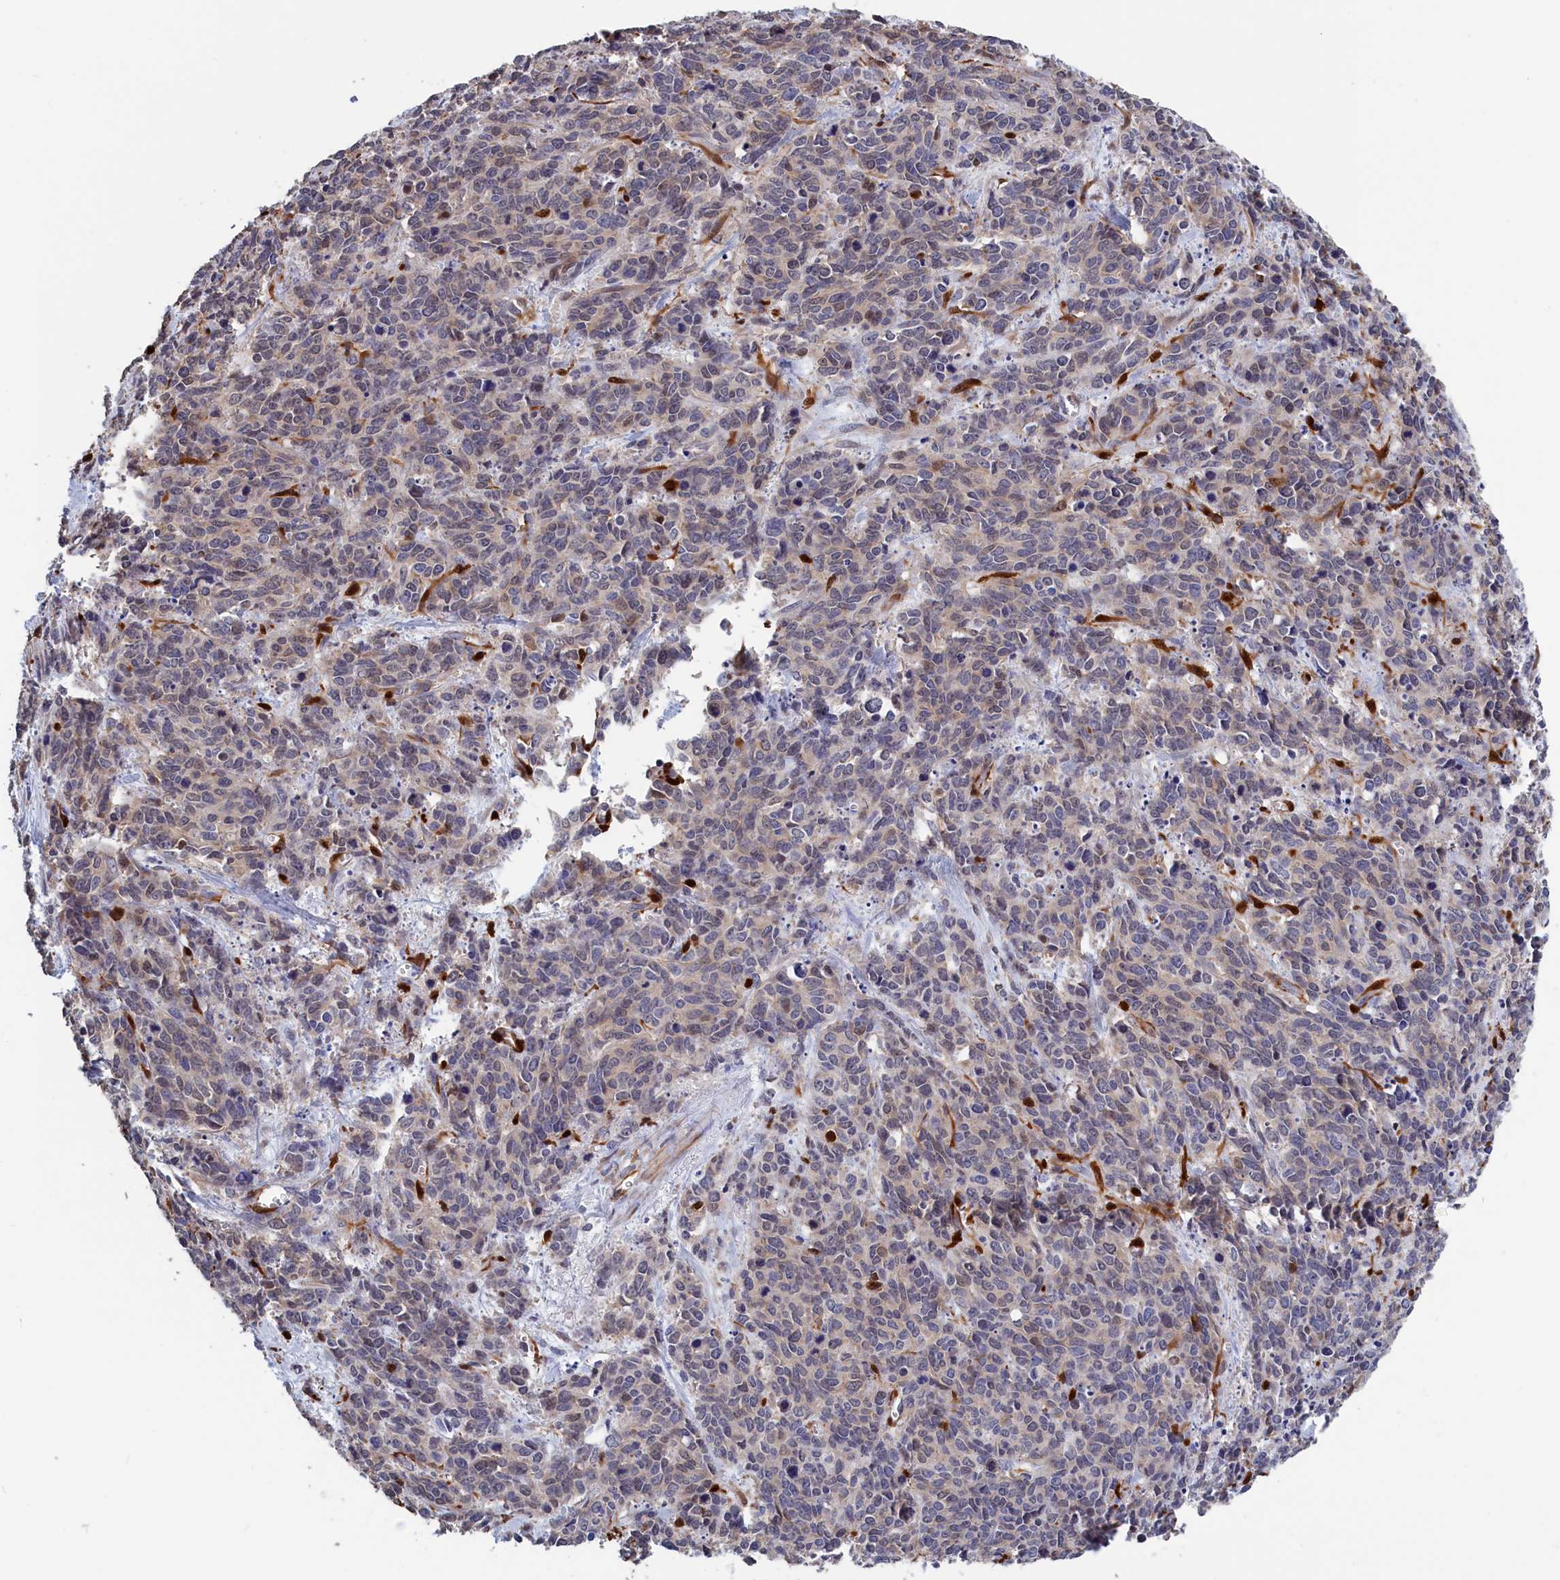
{"staining": {"intensity": "negative", "quantity": "none", "location": "none"}, "tissue": "cervical cancer", "cell_type": "Tumor cells", "image_type": "cancer", "snomed": [{"axis": "morphology", "description": "Squamous cell carcinoma, NOS"}, {"axis": "topography", "description": "Cervix"}], "caption": "Tumor cells are negative for brown protein staining in squamous cell carcinoma (cervical).", "gene": "CRIP1", "patient": {"sex": "female", "age": 60}}